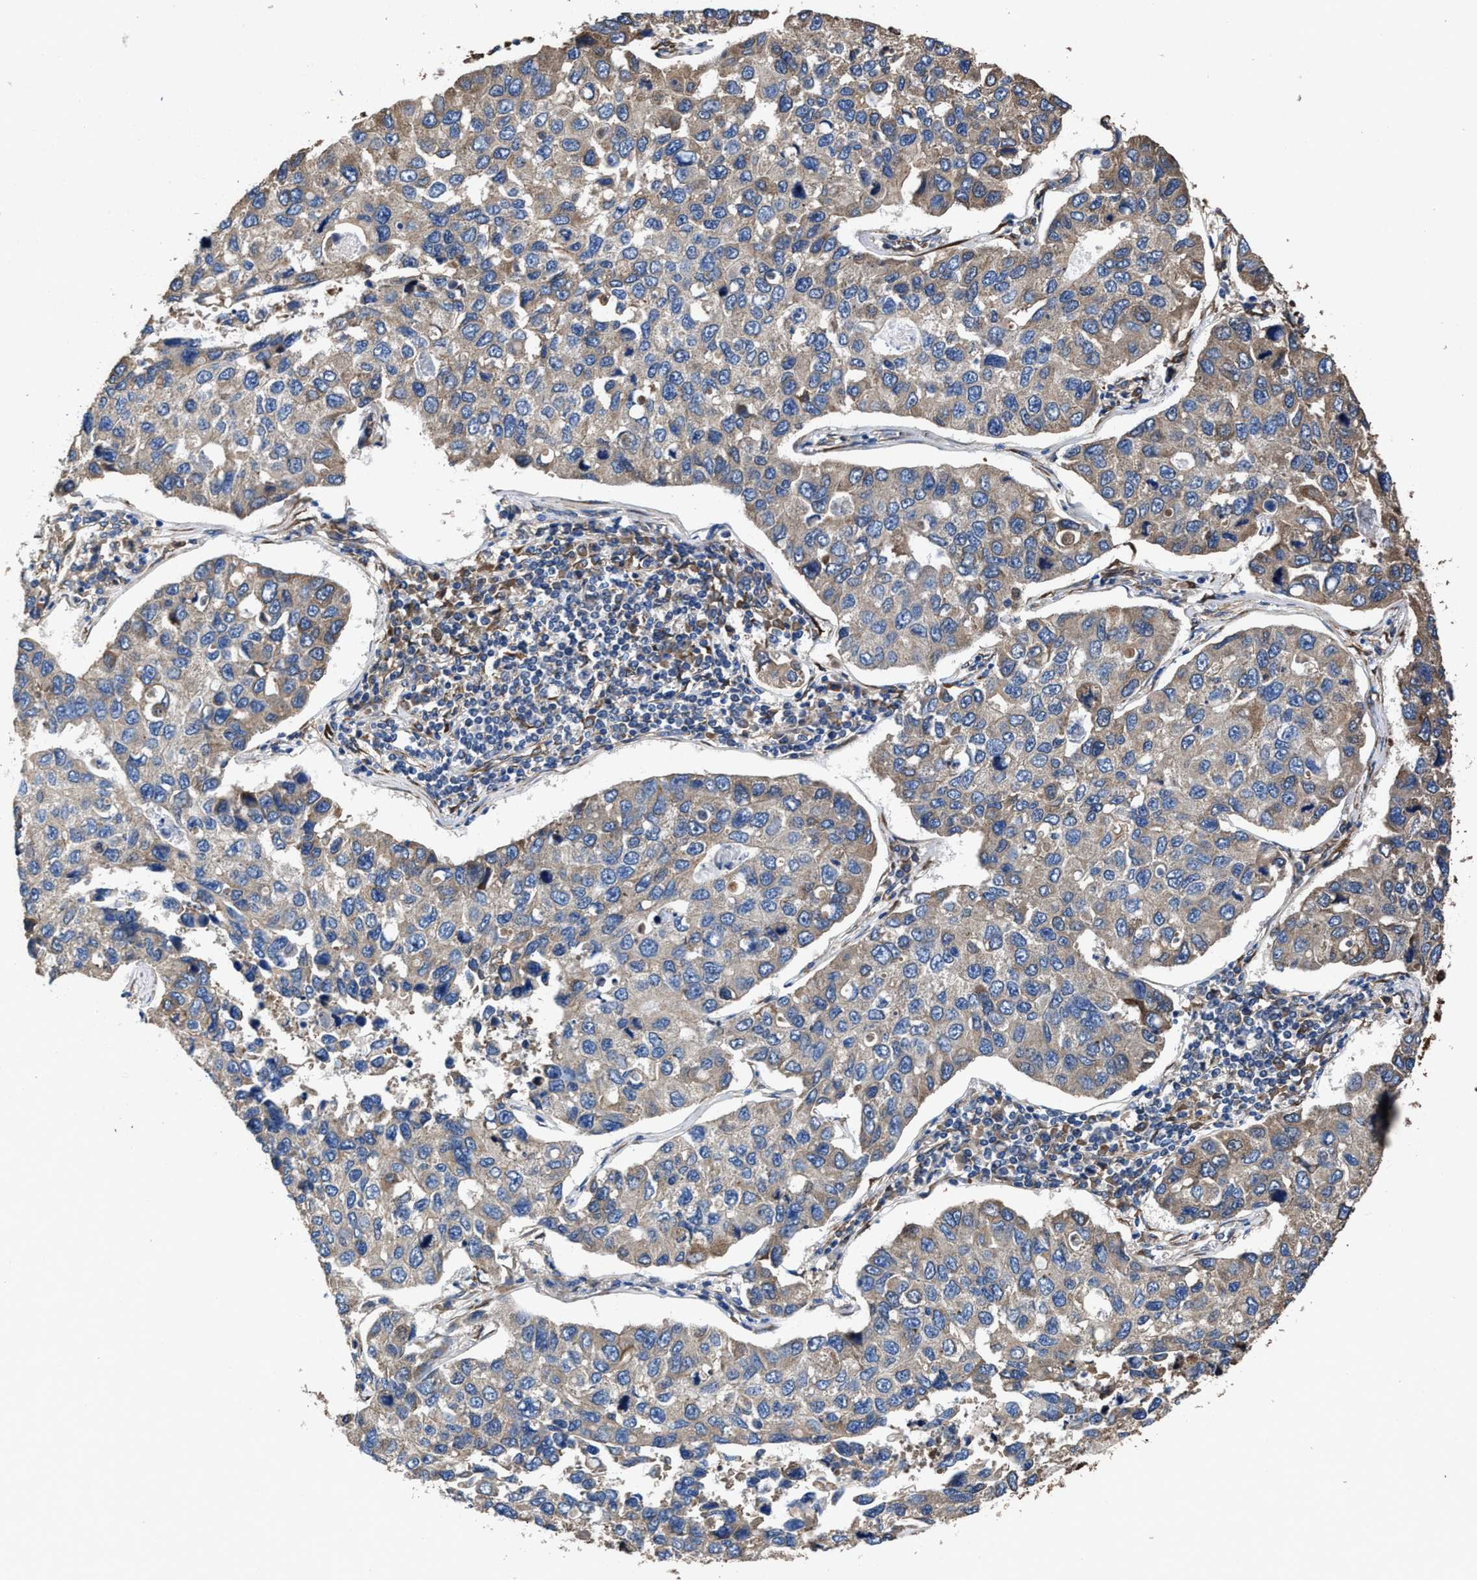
{"staining": {"intensity": "weak", "quantity": ">75%", "location": "cytoplasmic/membranous"}, "tissue": "lung cancer", "cell_type": "Tumor cells", "image_type": "cancer", "snomed": [{"axis": "morphology", "description": "Adenocarcinoma, NOS"}, {"axis": "topography", "description": "Lung"}], "caption": "Immunohistochemistry (IHC) staining of lung cancer (adenocarcinoma), which reveals low levels of weak cytoplasmic/membranous expression in about >75% of tumor cells indicating weak cytoplasmic/membranous protein staining. The staining was performed using DAB (3,3'-diaminobenzidine) (brown) for protein detection and nuclei were counterstained in hematoxylin (blue).", "gene": "IDNK", "patient": {"sex": "male", "age": 64}}